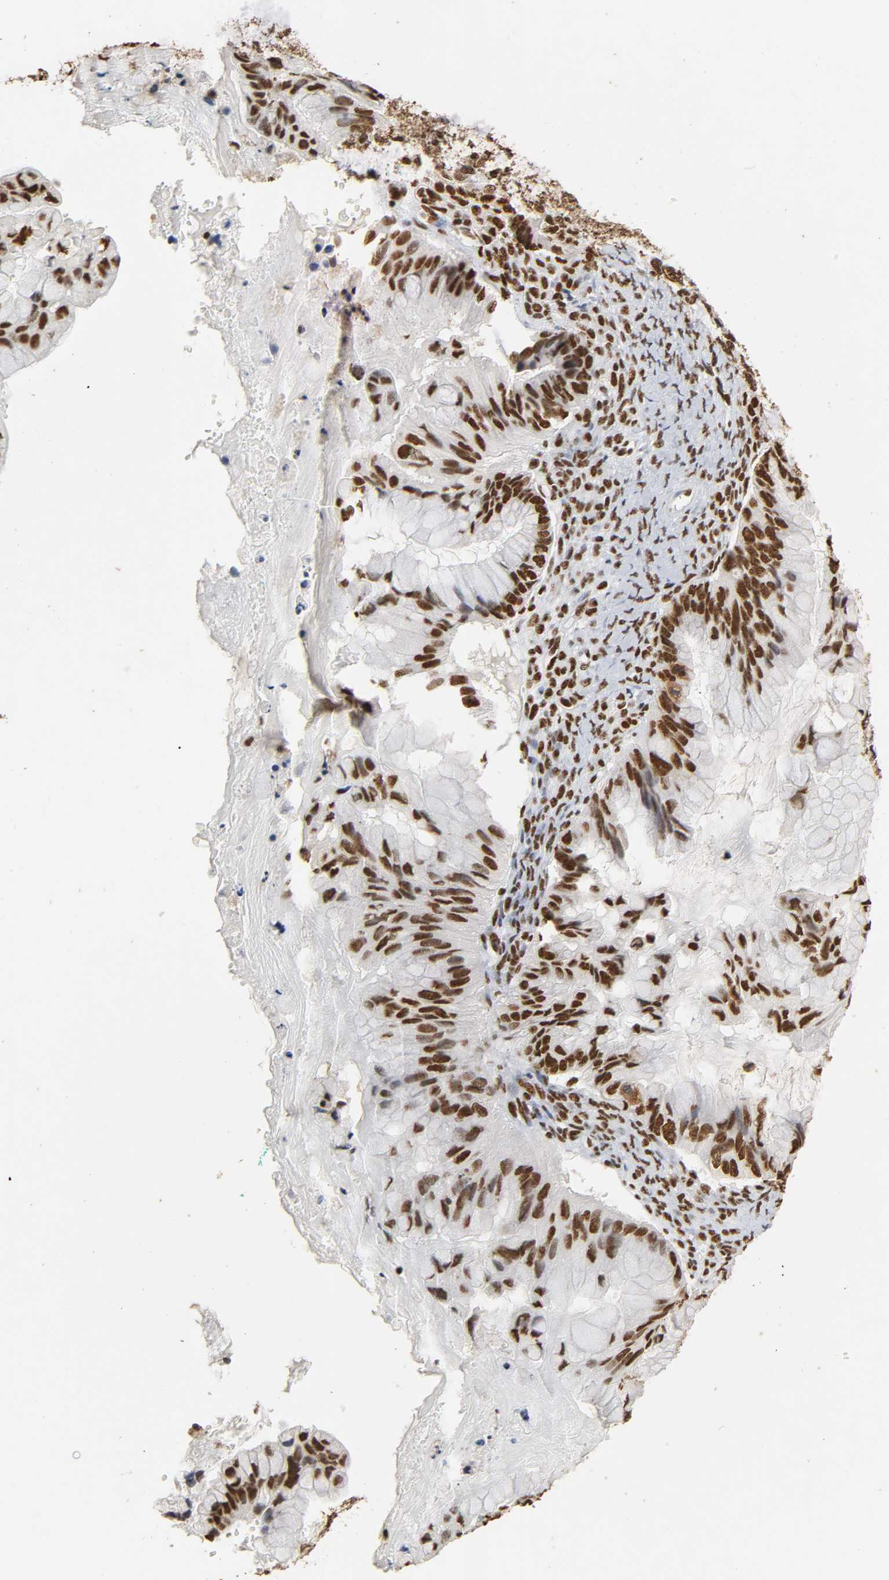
{"staining": {"intensity": "strong", "quantity": ">75%", "location": "nuclear"}, "tissue": "ovarian cancer", "cell_type": "Tumor cells", "image_type": "cancer", "snomed": [{"axis": "morphology", "description": "Cystadenocarcinoma, mucinous, NOS"}, {"axis": "topography", "description": "Ovary"}], "caption": "Tumor cells reveal high levels of strong nuclear positivity in approximately >75% of cells in ovarian mucinous cystadenocarcinoma. (IHC, brightfield microscopy, high magnification).", "gene": "HNRNPC", "patient": {"sex": "female", "age": 36}}